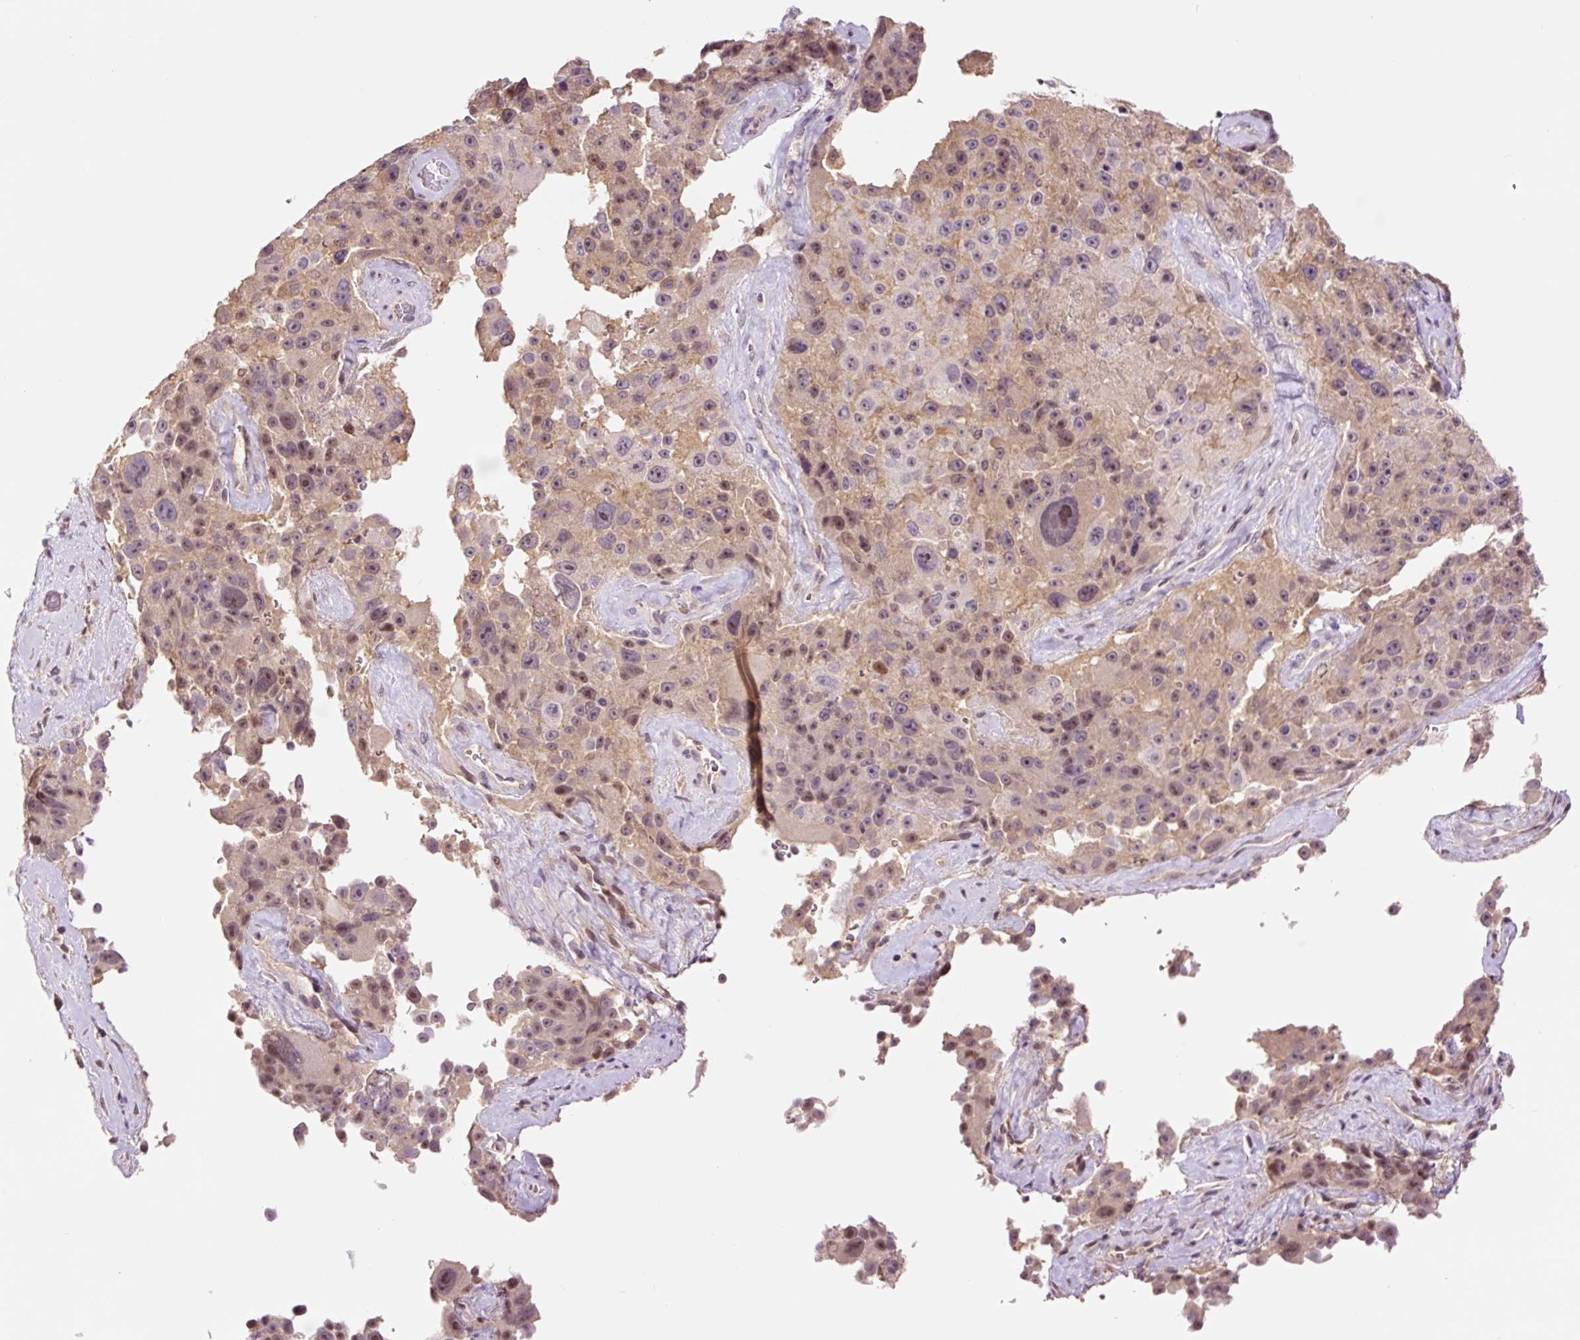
{"staining": {"intensity": "weak", "quantity": "<25%", "location": "cytoplasmic/membranous,nuclear"}, "tissue": "melanoma", "cell_type": "Tumor cells", "image_type": "cancer", "snomed": [{"axis": "morphology", "description": "Malignant melanoma, Metastatic site"}, {"axis": "topography", "description": "Lymph node"}], "caption": "Immunohistochemical staining of malignant melanoma (metastatic site) reveals no significant staining in tumor cells.", "gene": "DPPA4", "patient": {"sex": "male", "age": 62}}